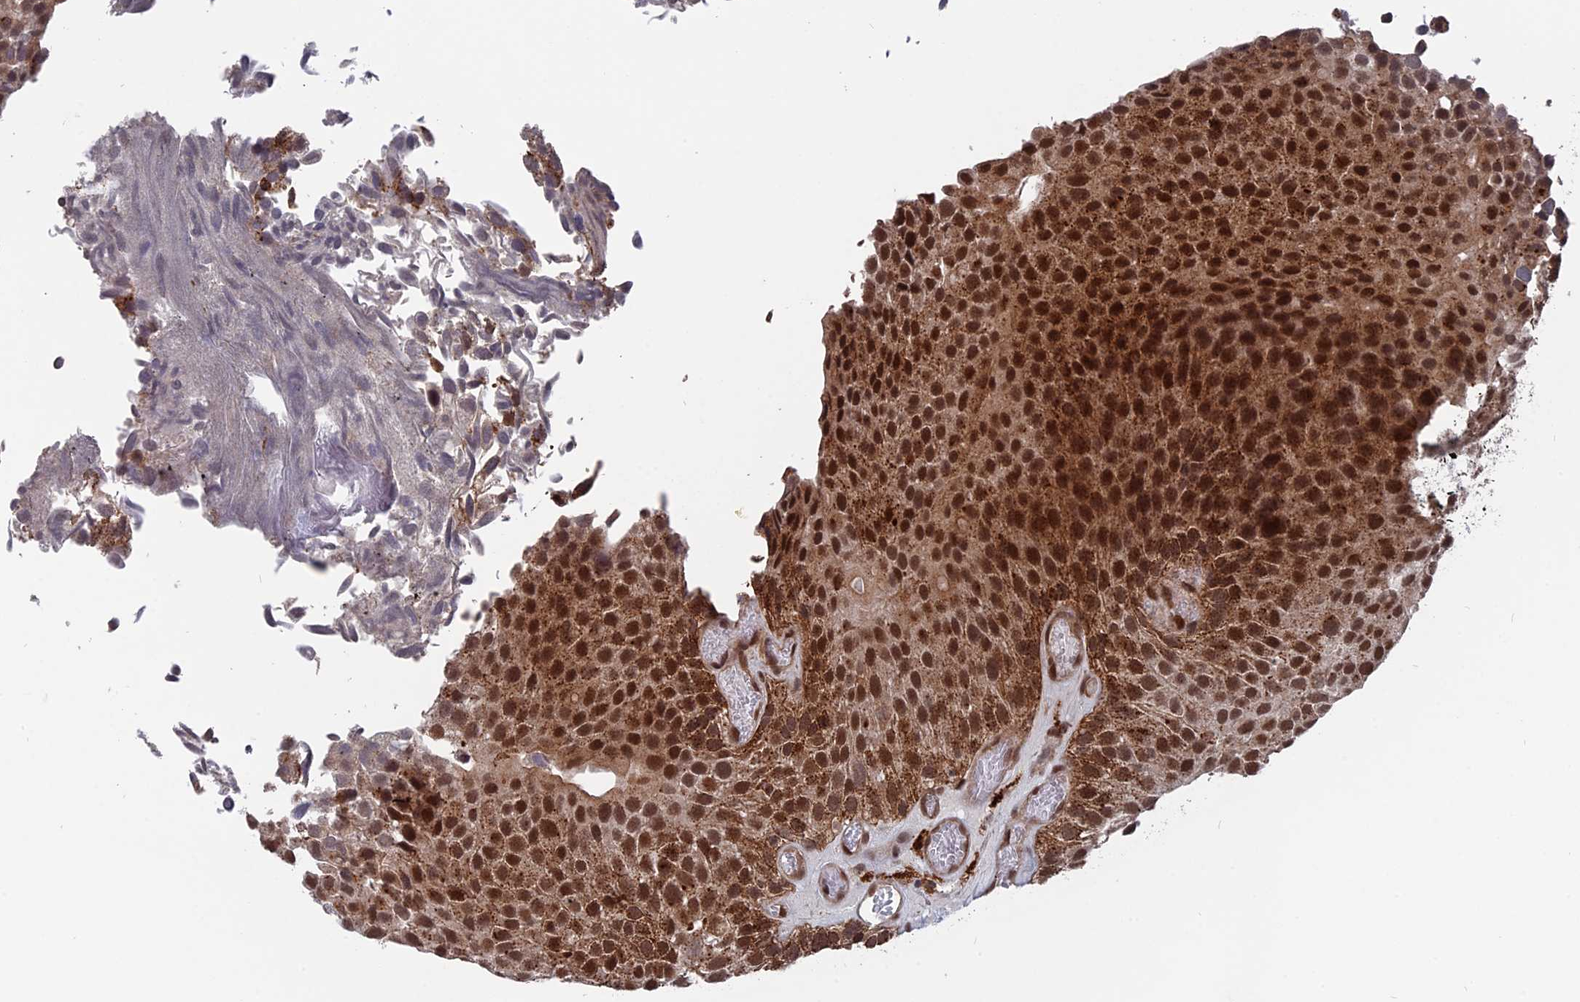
{"staining": {"intensity": "strong", "quantity": ">75%", "location": "cytoplasmic/membranous,nuclear"}, "tissue": "urothelial cancer", "cell_type": "Tumor cells", "image_type": "cancer", "snomed": [{"axis": "morphology", "description": "Urothelial carcinoma, Low grade"}, {"axis": "topography", "description": "Urinary bladder"}], "caption": "Human urothelial carcinoma (low-grade) stained with a brown dye reveals strong cytoplasmic/membranous and nuclear positive positivity in approximately >75% of tumor cells.", "gene": "NOSIP", "patient": {"sex": "male", "age": 89}}